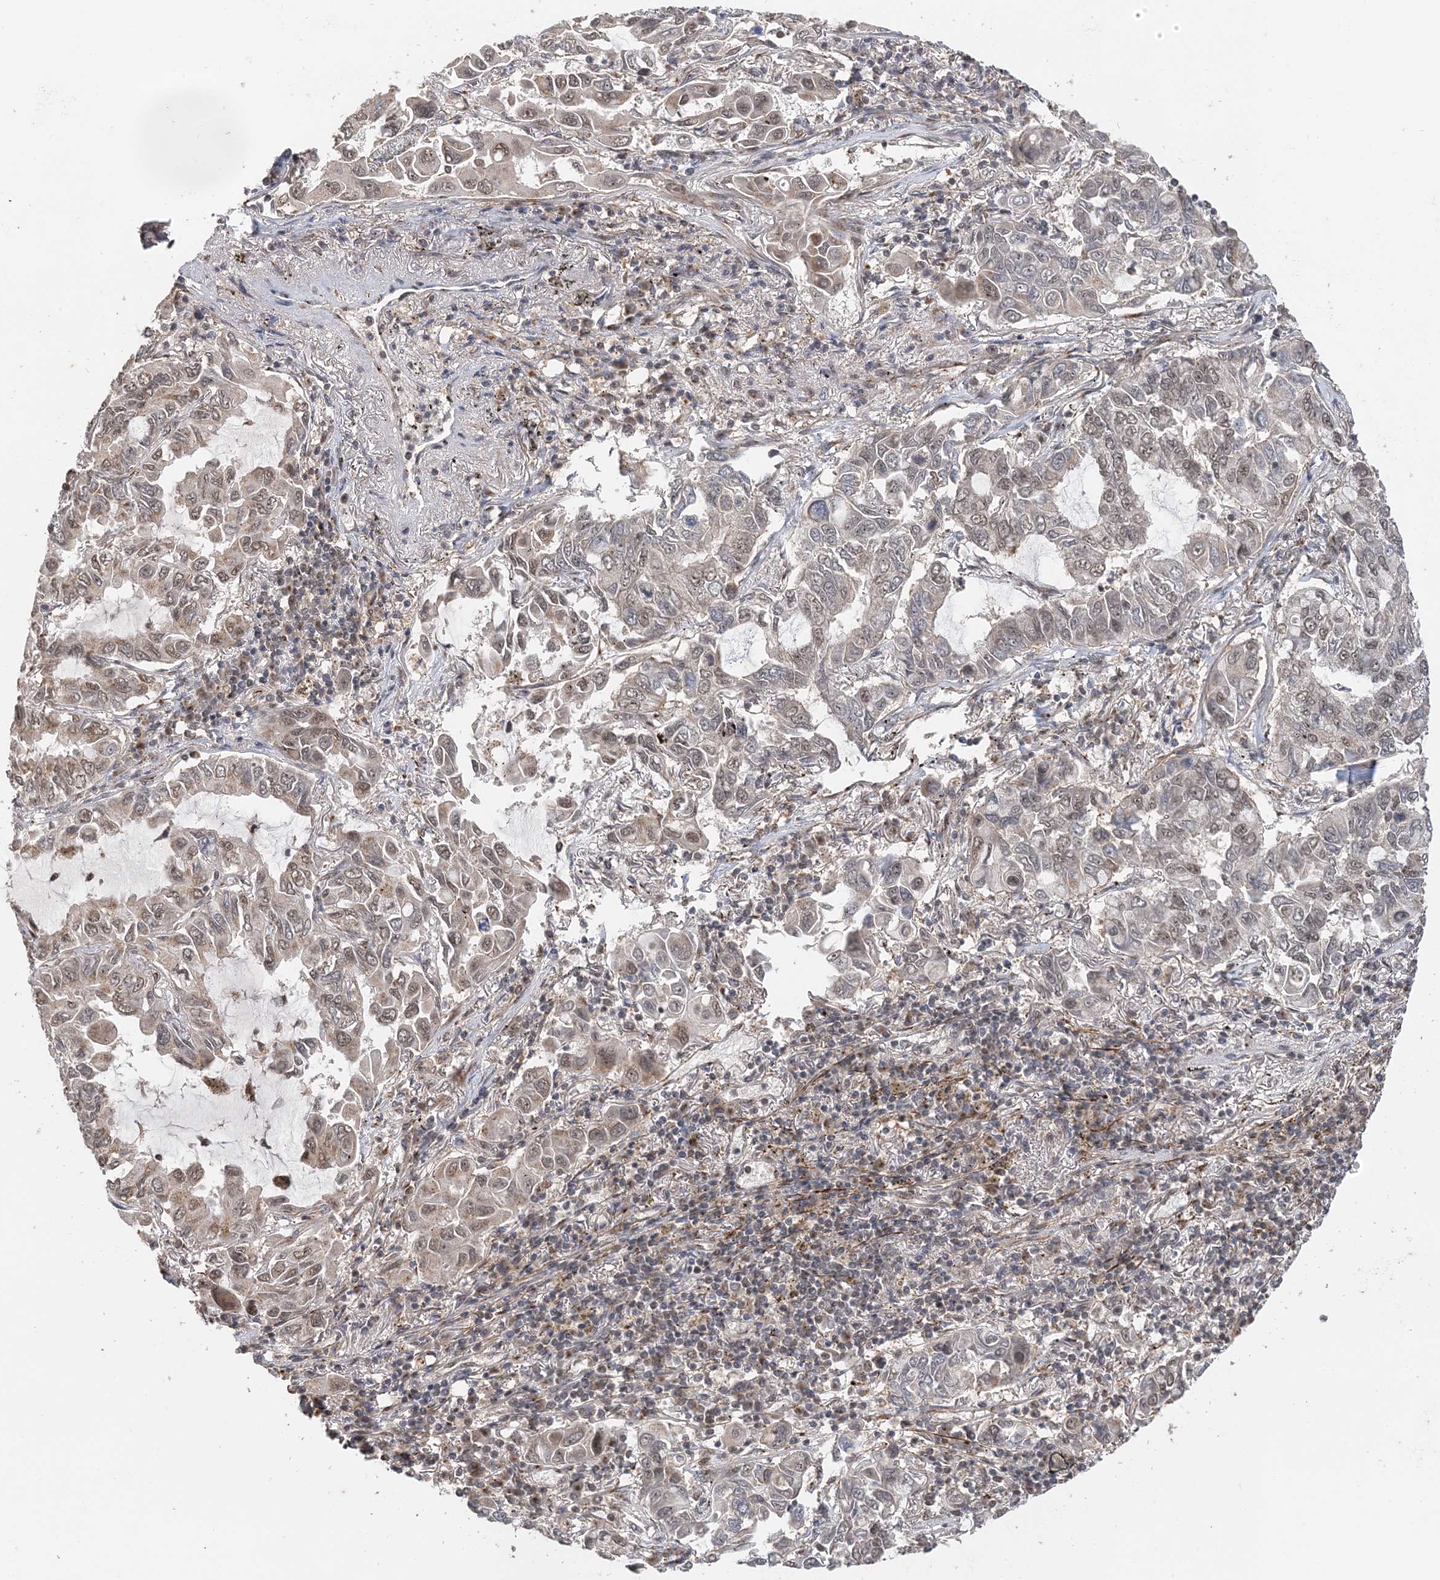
{"staining": {"intensity": "moderate", "quantity": "<25%", "location": "cytoplasmic/membranous,nuclear"}, "tissue": "lung cancer", "cell_type": "Tumor cells", "image_type": "cancer", "snomed": [{"axis": "morphology", "description": "Adenocarcinoma, NOS"}, {"axis": "topography", "description": "Lung"}], "caption": "The image demonstrates immunohistochemical staining of adenocarcinoma (lung). There is moderate cytoplasmic/membranous and nuclear staining is present in approximately <25% of tumor cells. Using DAB (3,3'-diaminobenzidine) (brown) and hematoxylin (blue) stains, captured at high magnification using brightfield microscopy.", "gene": "TSHZ2", "patient": {"sex": "male", "age": 64}}